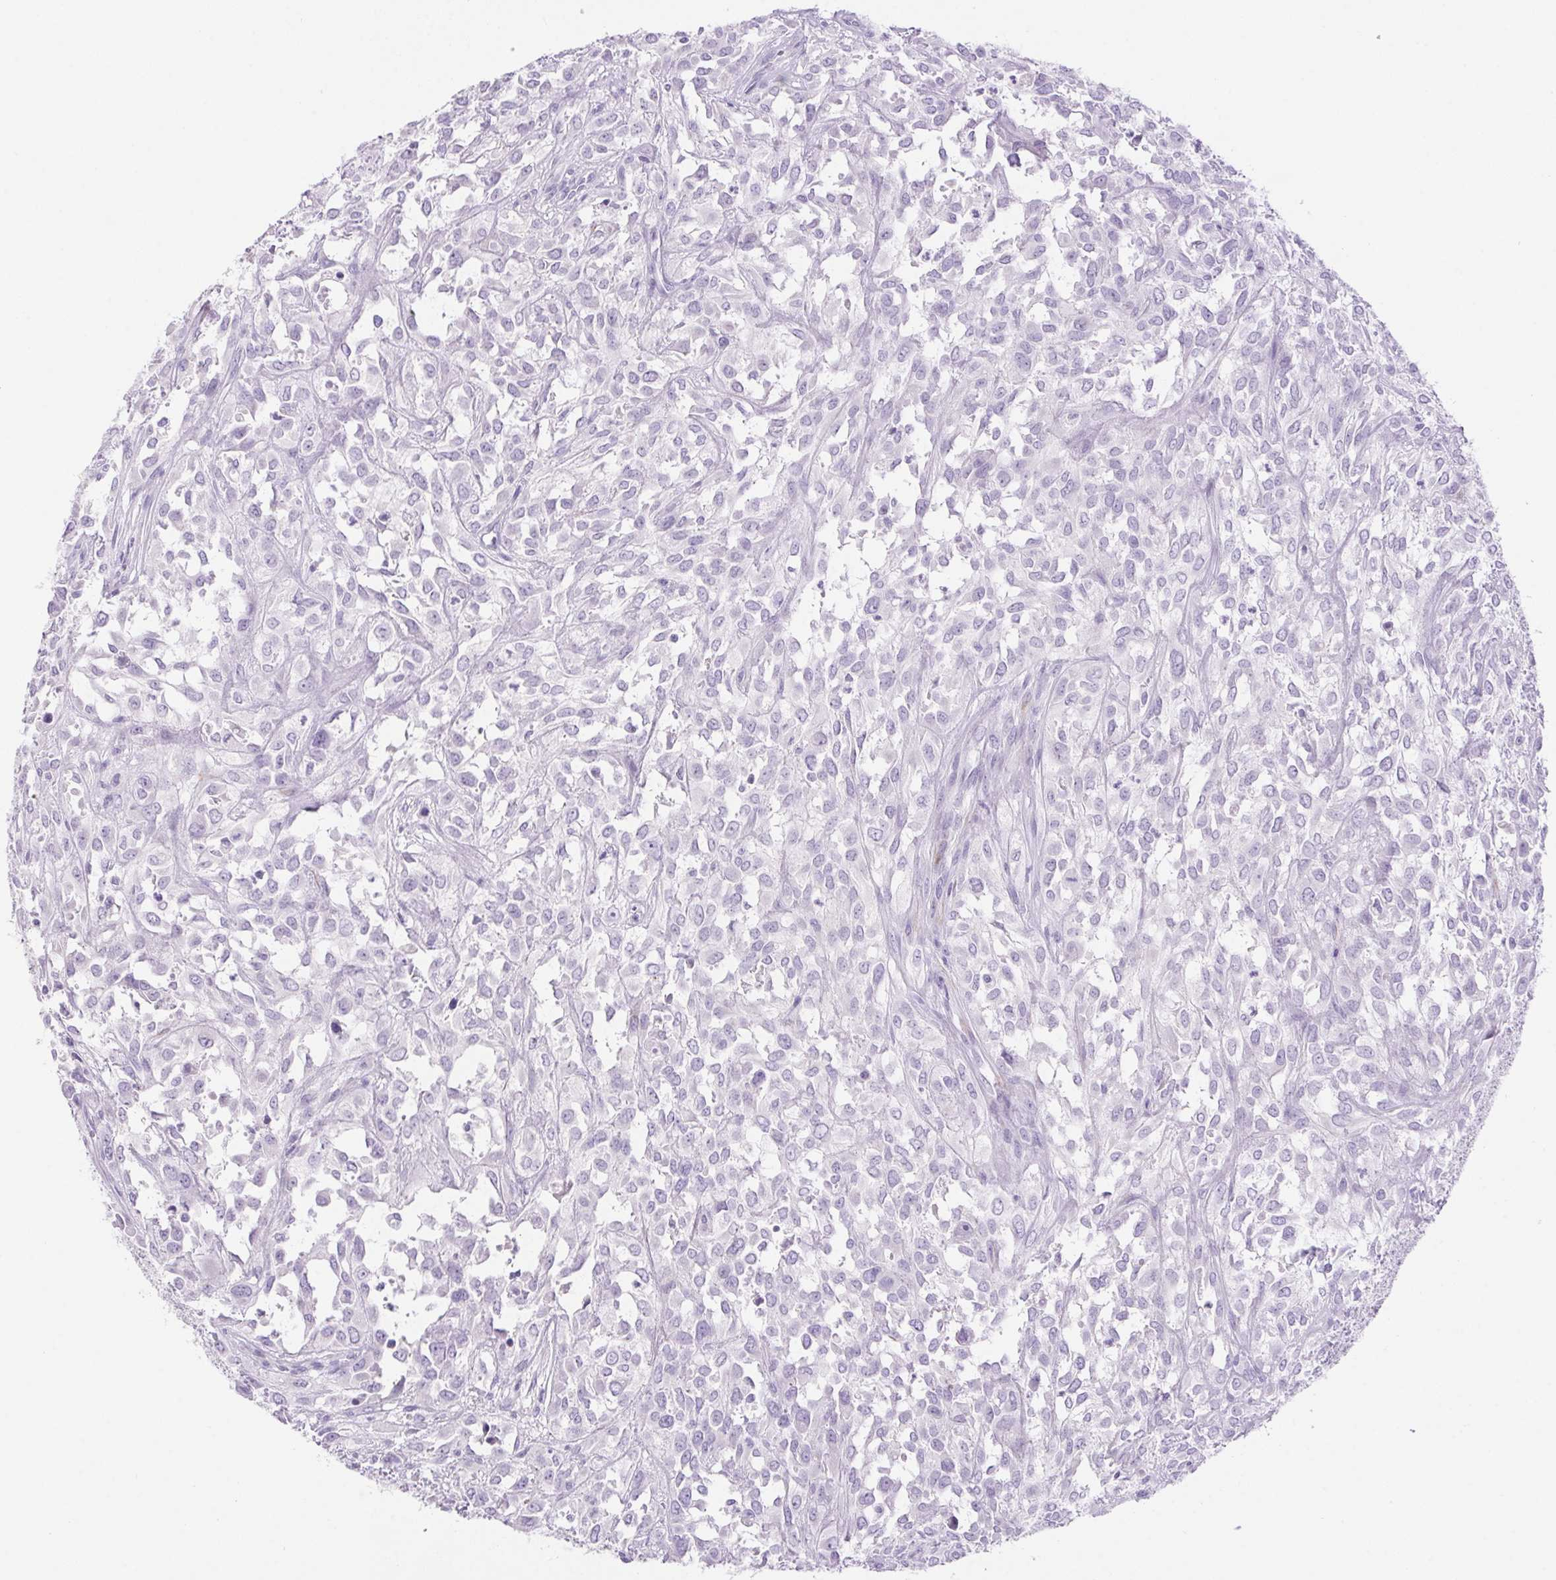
{"staining": {"intensity": "negative", "quantity": "none", "location": "none"}, "tissue": "urothelial cancer", "cell_type": "Tumor cells", "image_type": "cancer", "snomed": [{"axis": "morphology", "description": "Urothelial carcinoma, High grade"}, {"axis": "topography", "description": "Urinary bladder"}], "caption": "Immunohistochemistry (IHC) of human high-grade urothelial carcinoma demonstrates no expression in tumor cells.", "gene": "ERP27", "patient": {"sex": "male", "age": 67}}